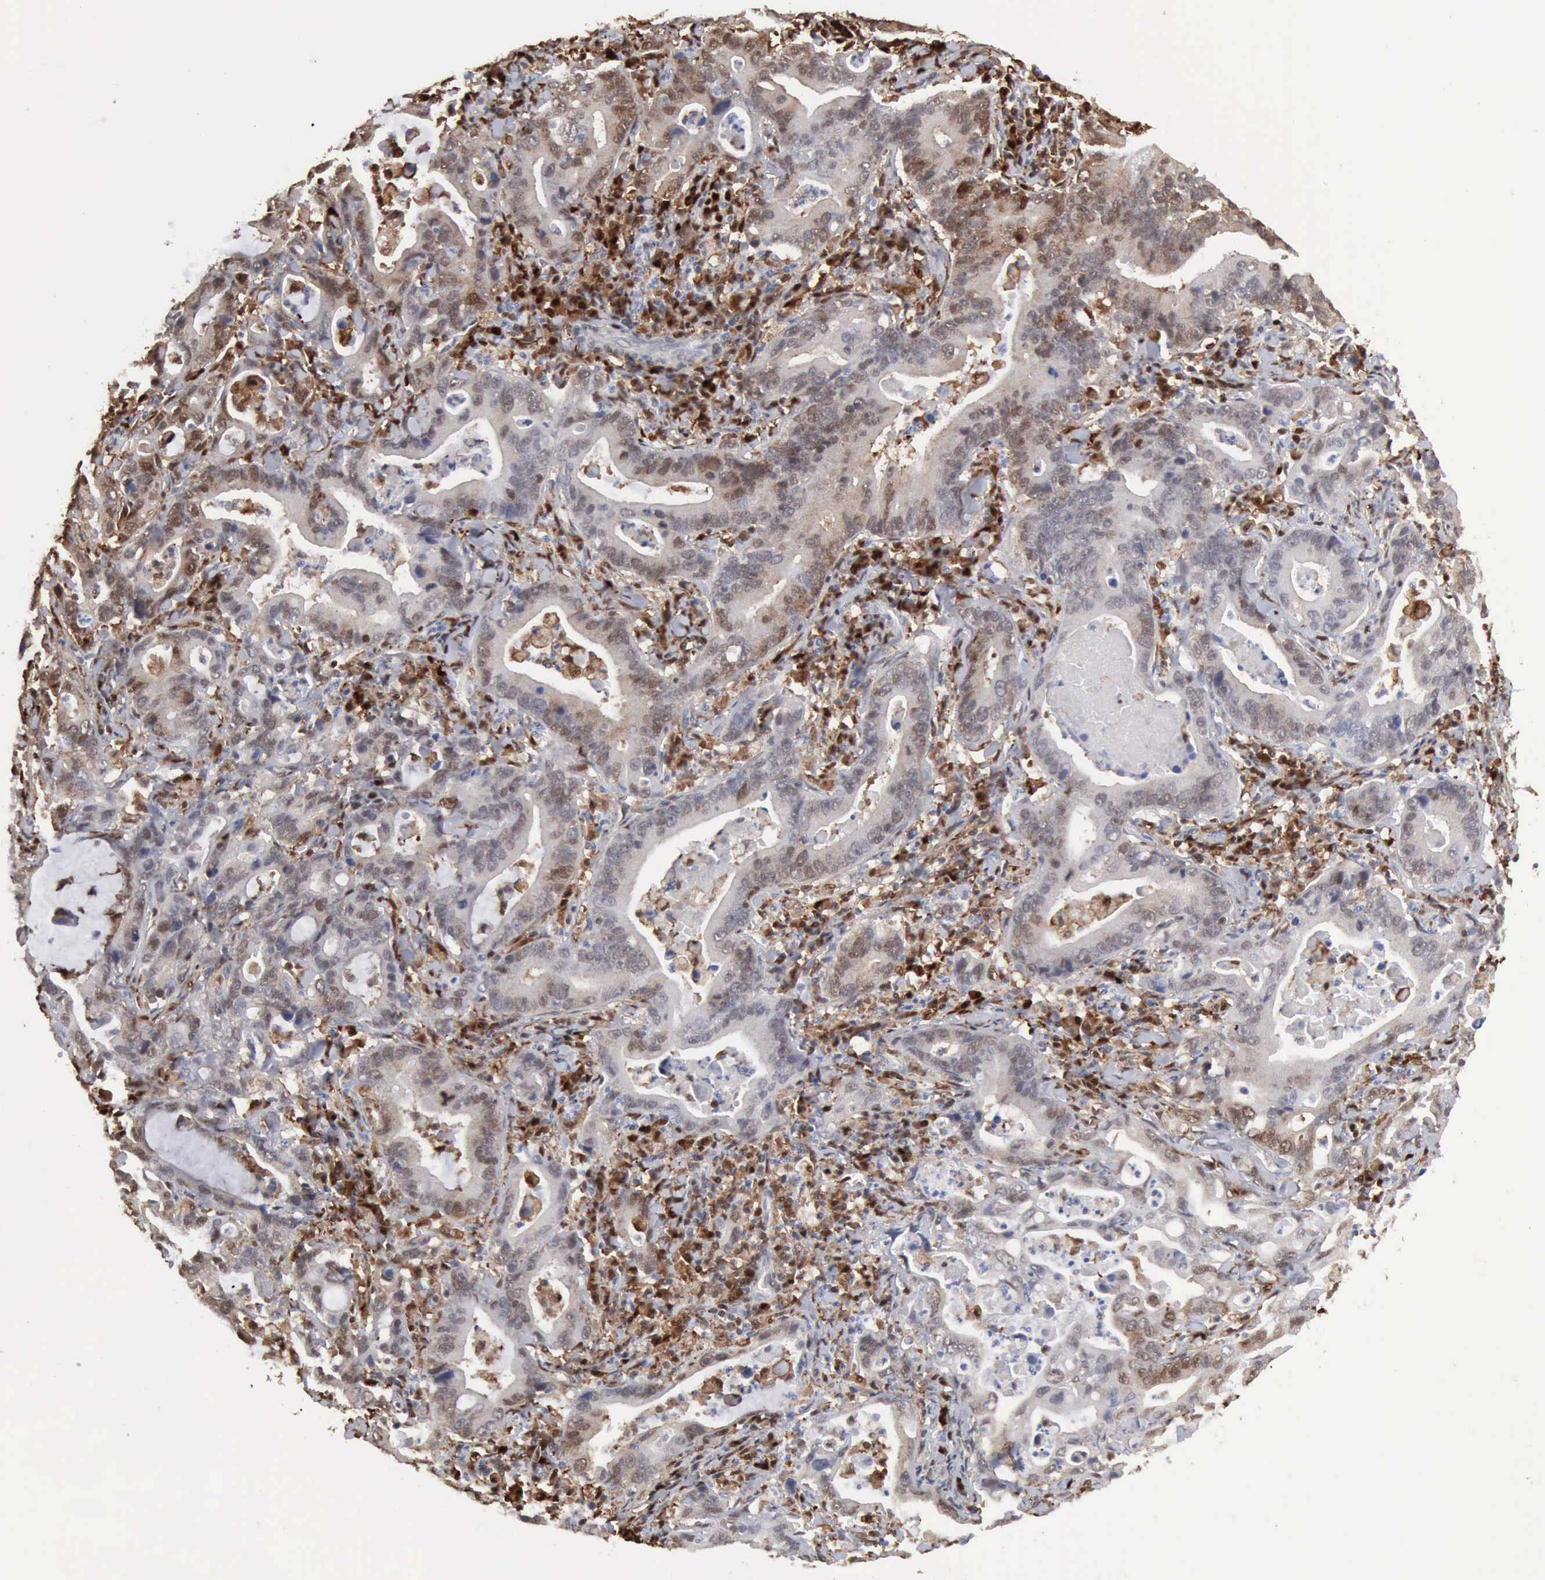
{"staining": {"intensity": "moderate", "quantity": "25%-75%", "location": "cytoplasmic/membranous,nuclear"}, "tissue": "stomach cancer", "cell_type": "Tumor cells", "image_type": "cancer", "snomed": [{"axis": "morphology", "description": "Adenocarcinoma, NOS"}, {"axis": "topography", "description": "Stomach, upper"}], "caption": "Immunohistochemistry (IHC) image of adenocarcinoma (stomach) stained for a protein (brown), which demonstrates medium levels of moderate cytoplasmic/membranous and nuclear staining in about 25%-75% of tumor cells.", "gene": "STAT1", "patient": {"sex": "male", "age": 63}}